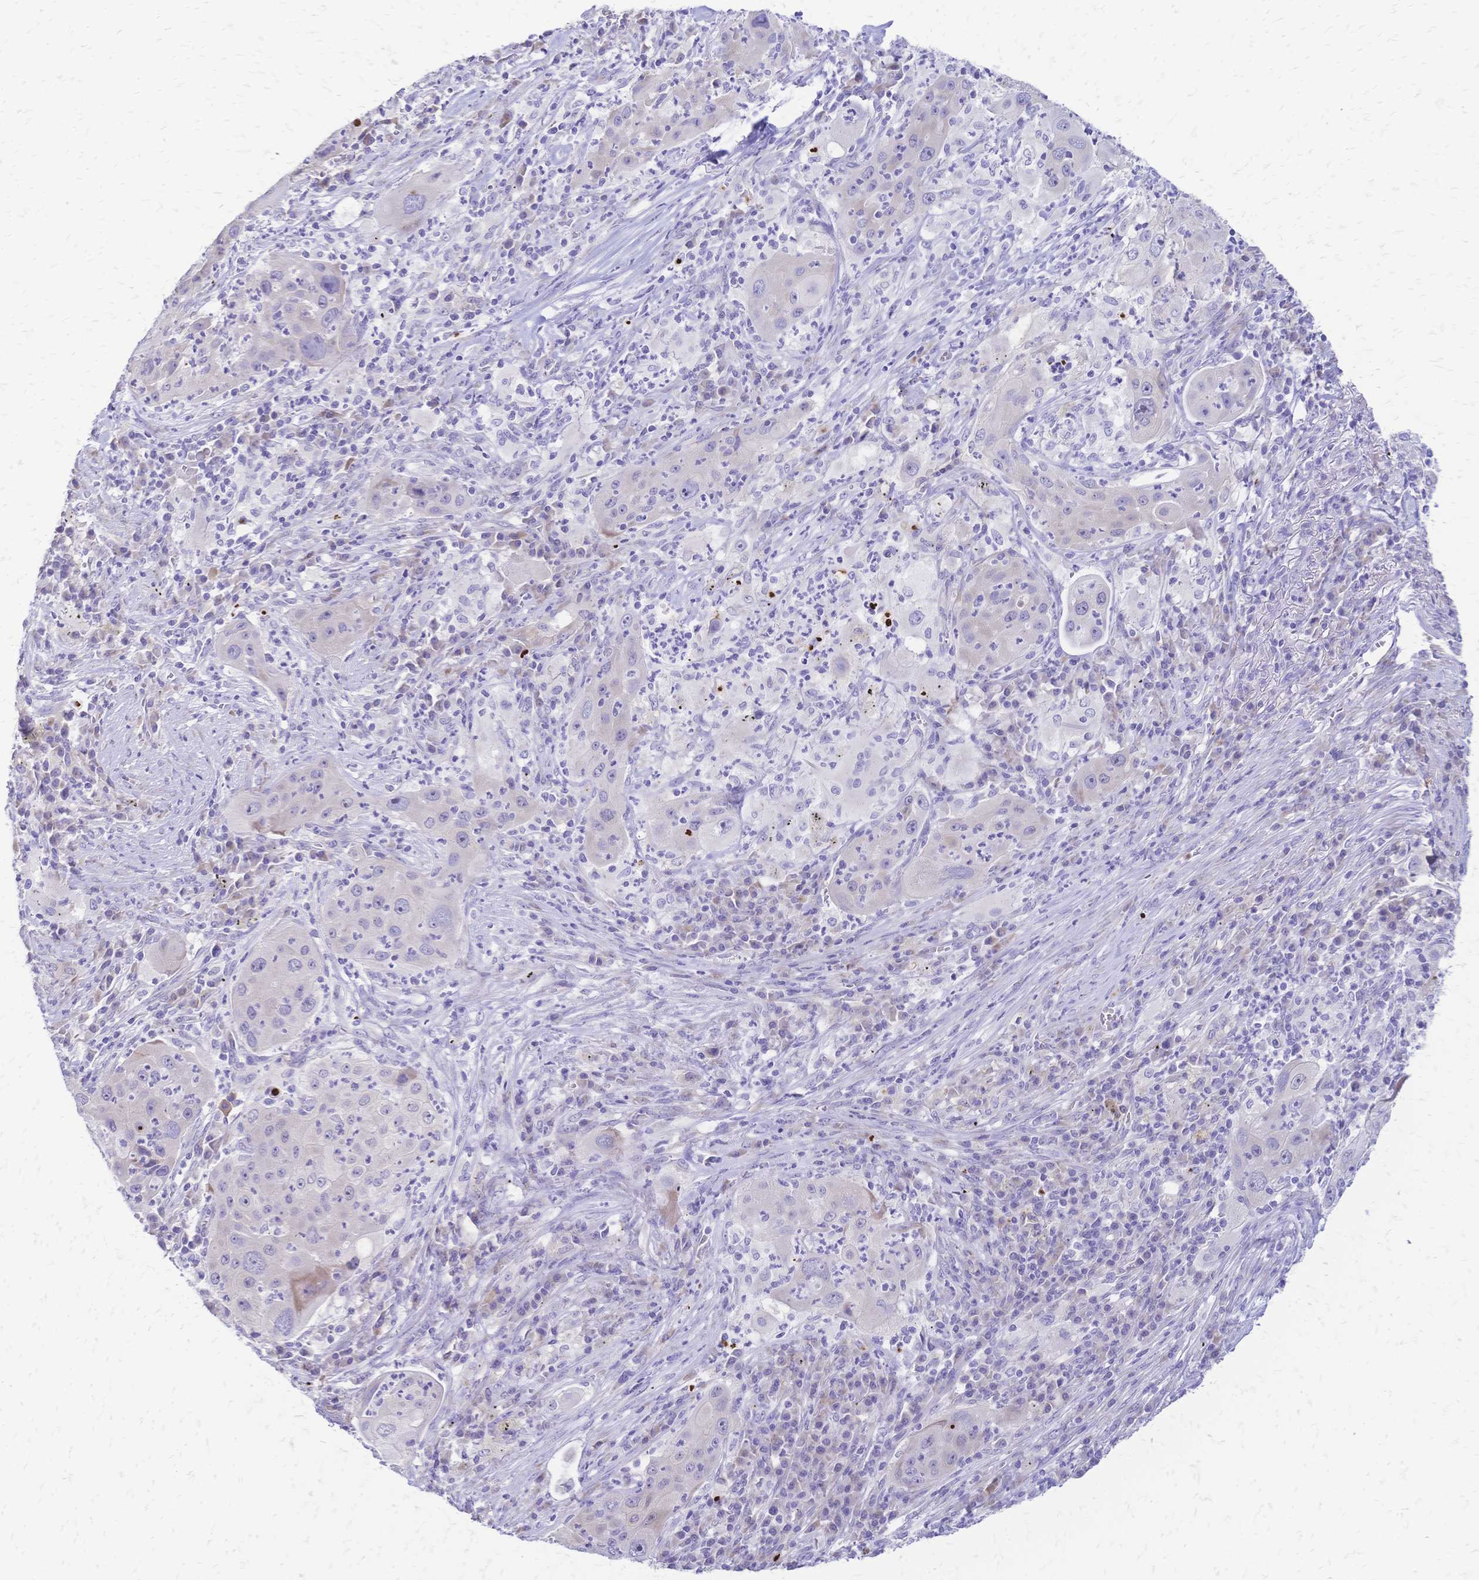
{"staining": {"intensity": "negative", "quantity": "none", "location": "none"}, "tissue": "lung cancer", "cell_type": "Tumor cells", "image_type": "cancer", "snomed": [{"axis": "morphology", "description": "Squamous cell carcinoma, NOS"}, {"axis": "topography", "description": "Lung"}], "caption": "High magnification brightfield microscopy of lung squamous cell carcinoma stained with DAB (brown) and counterstained with hematoxylin (blue): tumor cells show no significant staining.", "gene": "GRB7", "patient": {"sex": "female", "age": 59}}